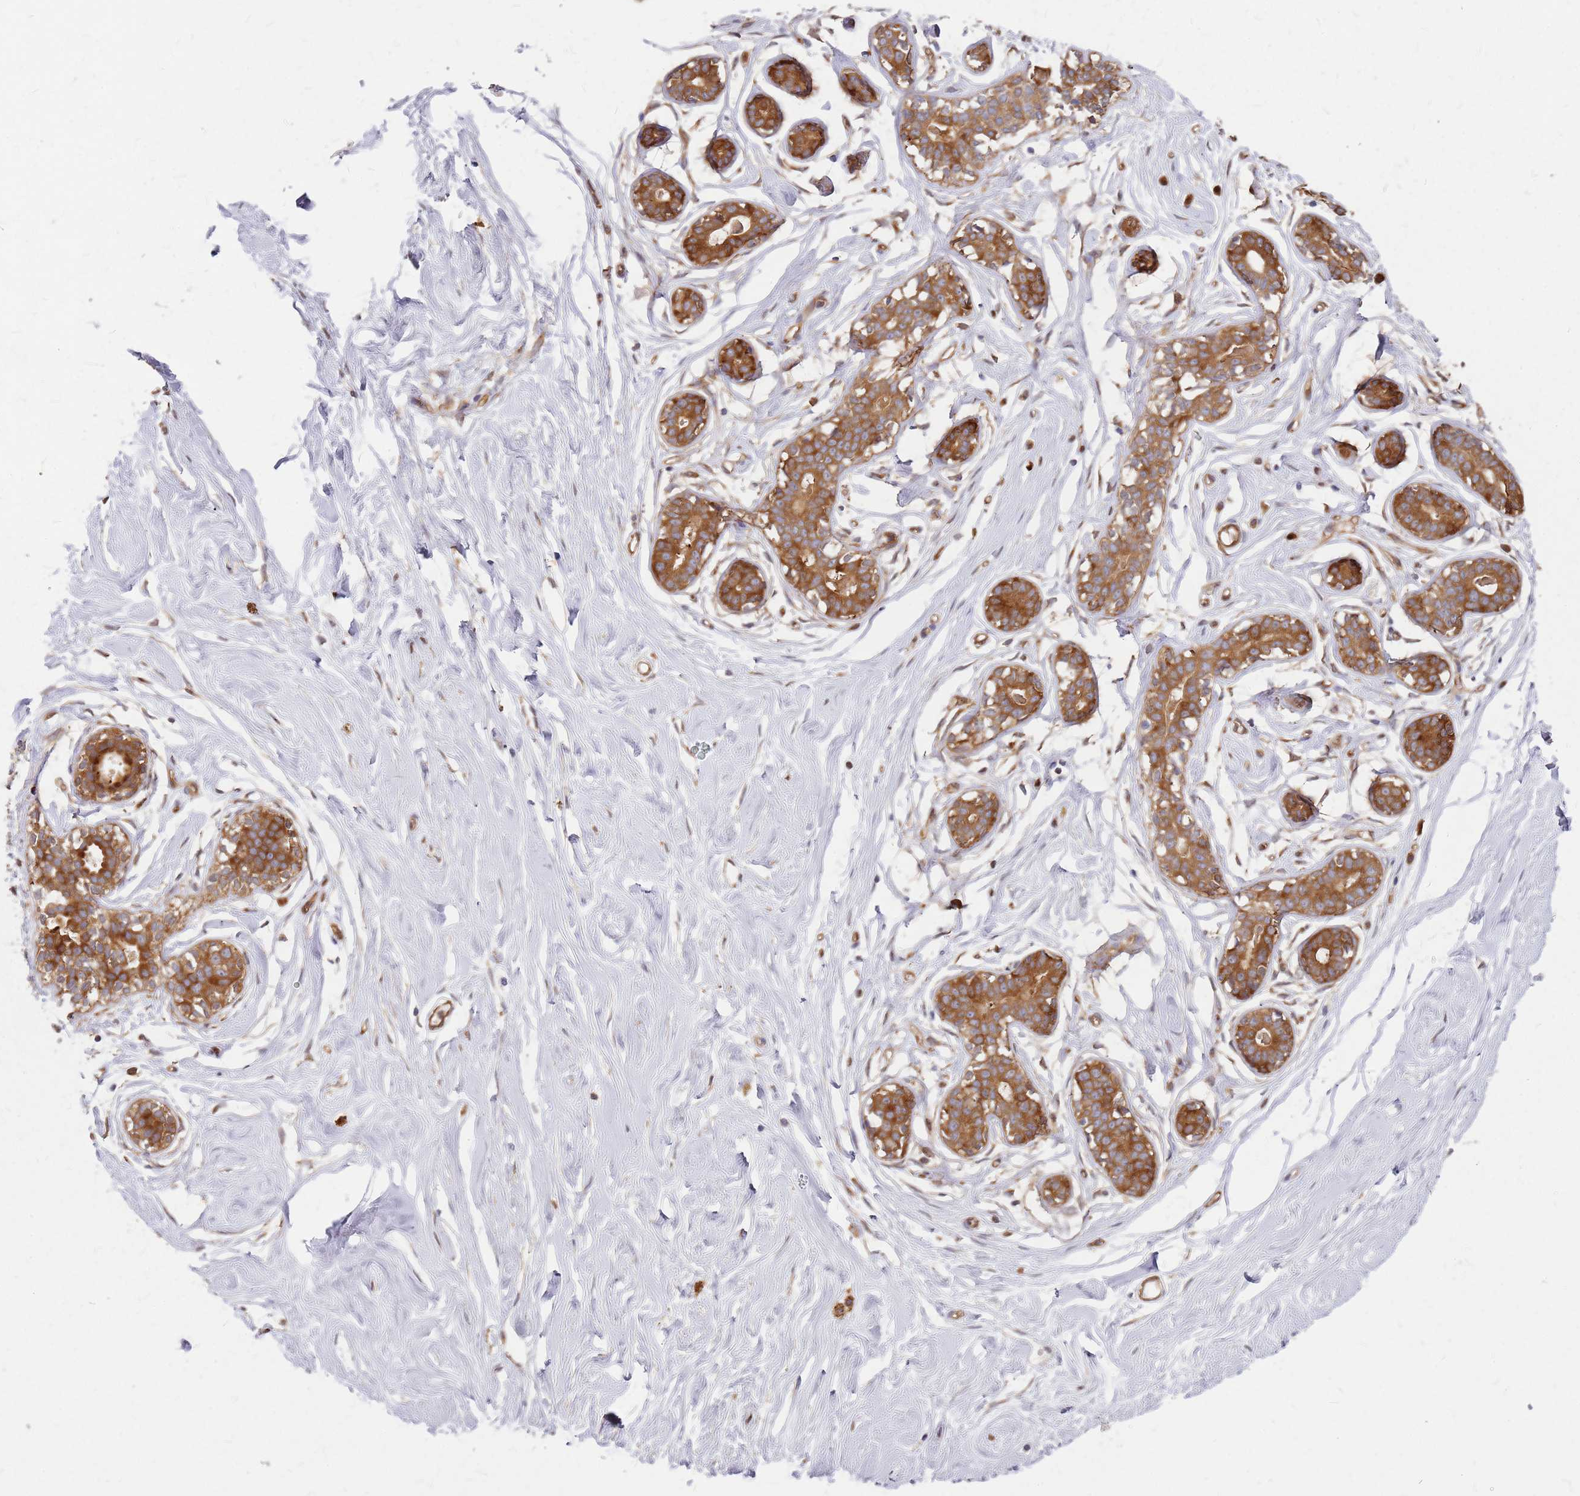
{"staining": {"intensity": "weak", "quantity": "<25%", "location": "cytoplasmic/membranous"}, "tissue": "breast", "cell_type": "Adipocytes", "image_type": "normal", "snomed": [{"axis": "morphology", "description": "Normal tissue, NOS"}, {"axis": "morphology", "description": "Adenoma, NOS"}, {"axis": "topography", "description": "Breast"}], "caption": "DAB (3,3'-diaminobenzidine) immunohistochemical staining of unremarkable breast exhibits no significant positivity in adipocytes.", "gene": "HDX", "patient": {"sex": "female", "age": 23}}